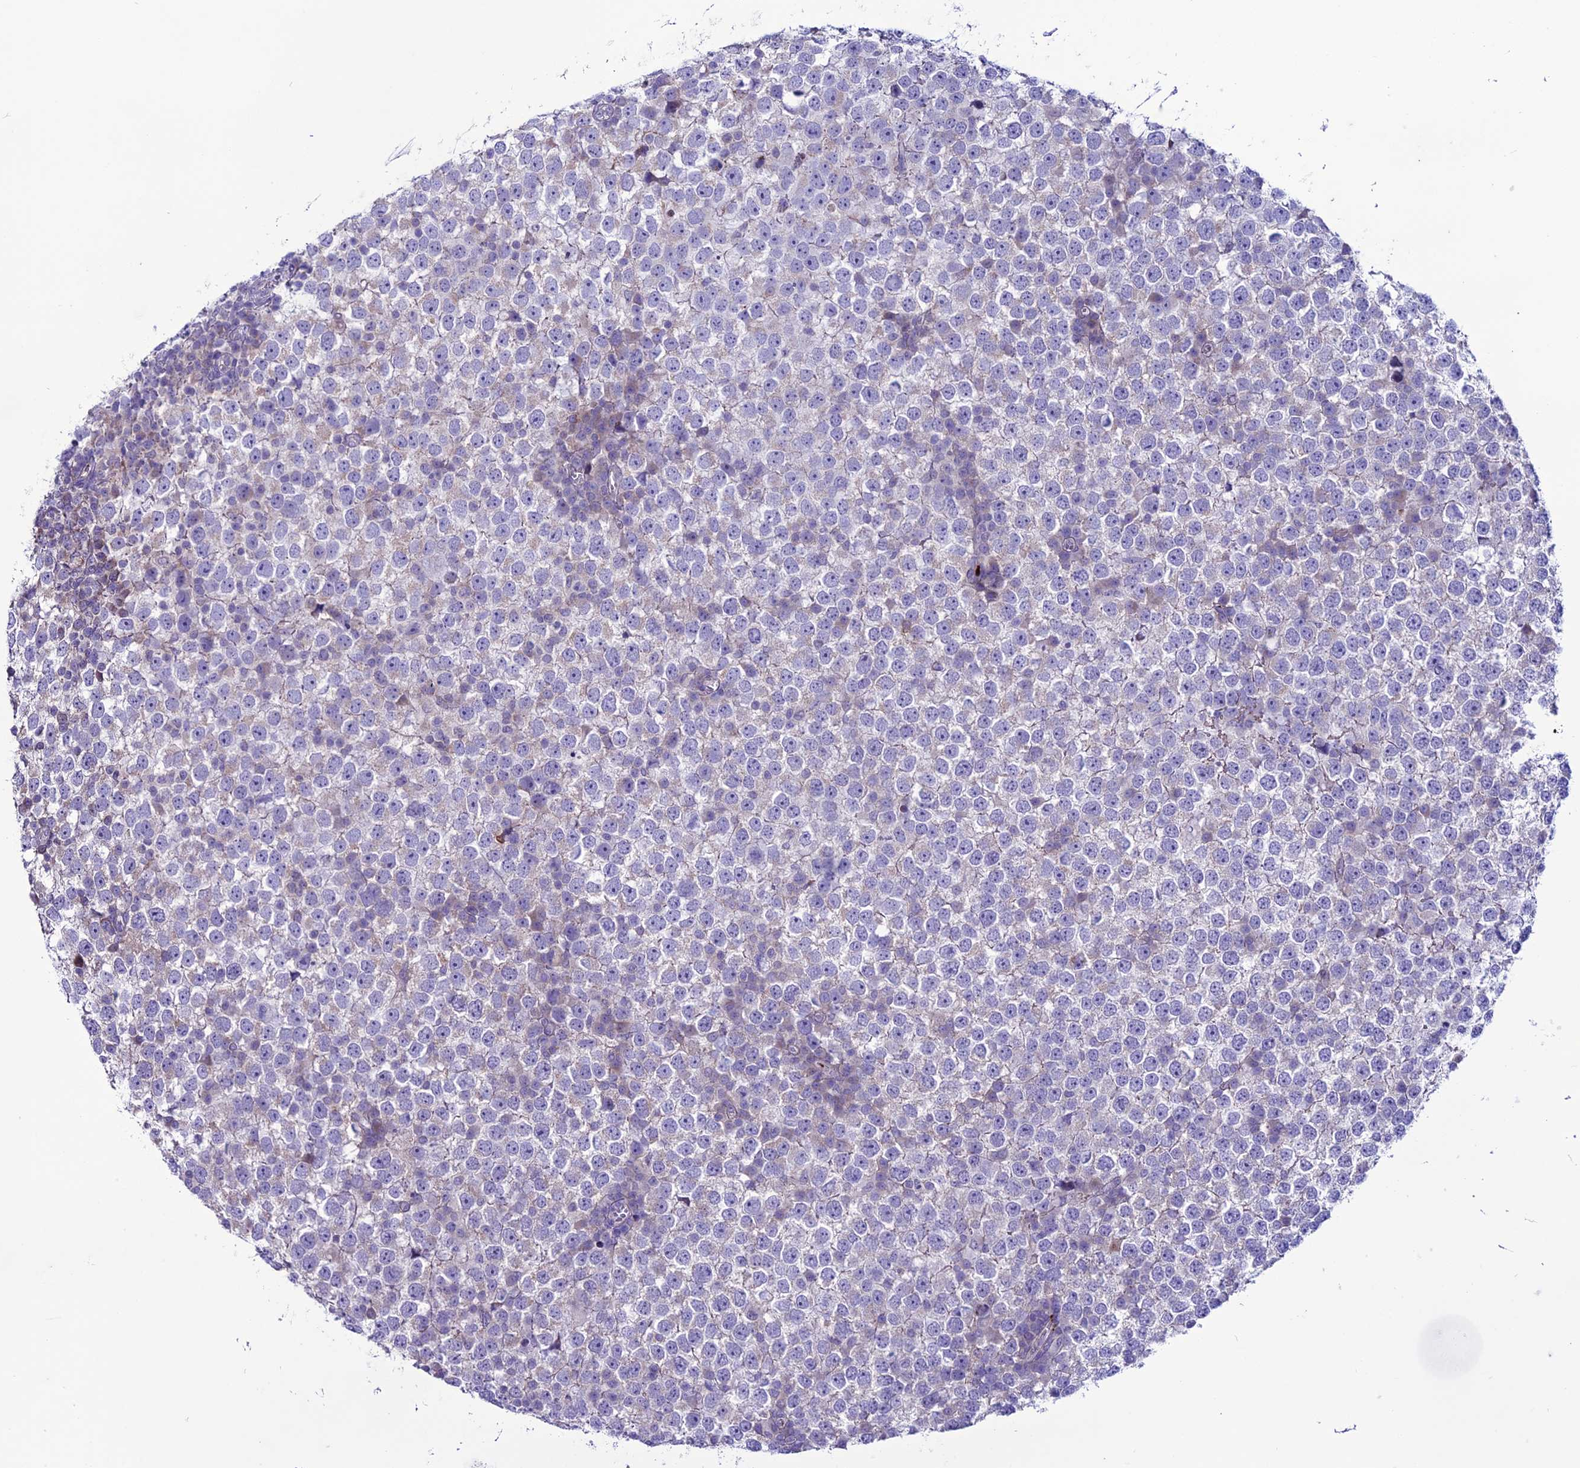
{"staining": {"intensity": "weak", "quantity": "<25%", "location": "cytoplasmic/membranous"}, "tissue": "testis cancer", "cell_type": "Tumor cells", "image_type": "cancer", "snomed": [{"axis": "morphology", "description": "Seminoma, NOS"}, {"axis": "topography", "description": "Testis"}], "caption": "Tumor cells are negative for protein expression in human testis cancer (seminoma).", "gene": "C21orf140", "patient": {"sex": "male", "age": 65}}